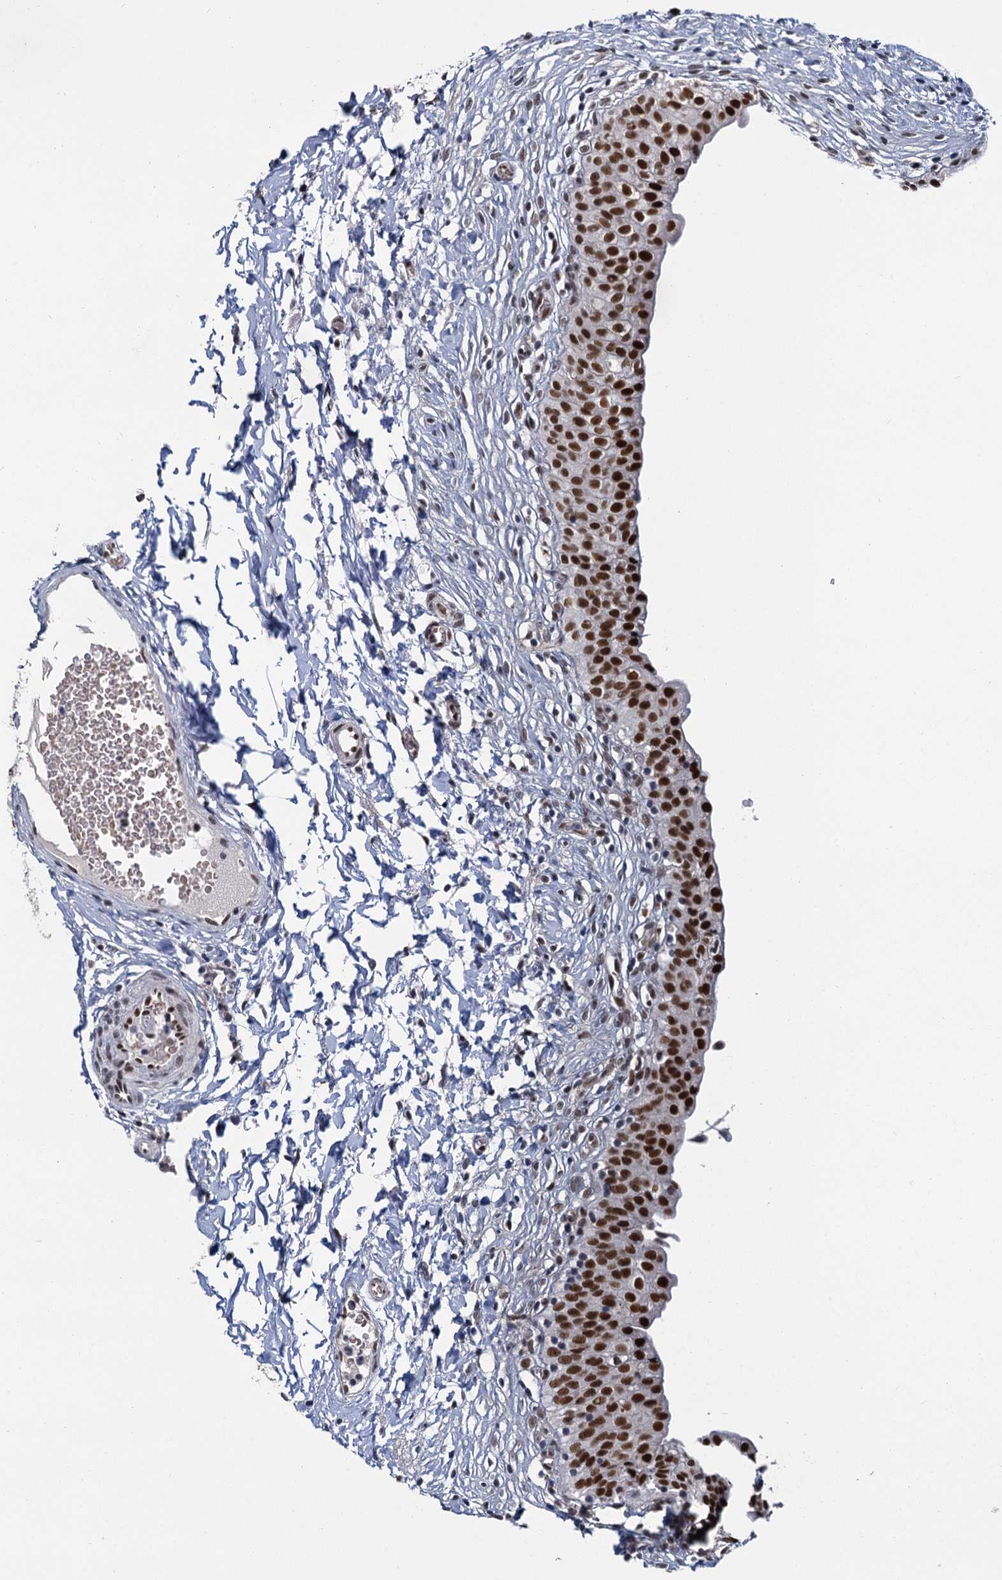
{"staining": {"intensity": "strong", "quantity": ">75%", "location": "nuclear"}, "tissue": "urinary bladder", "cell_type": "Urothelial cells", "image_type": "normal", "snomed": [{"axis": "morphology", "description": "Normal tissue, NOS"}, {"axis": "topography", "description": "Urinary bladder"}], "caption": "High-magnification brightfield microscopy of benign urinary bladder stained with DAB (3,3'-diaminobenzidine) (brown) and counterstained with hematoxylin (blue). urothelial cells exhibit strong nuclear staining is seen in approximately>75% of cells.", "gene": "RPRD1A", "patient": {"sex": "male", "age": 55}}